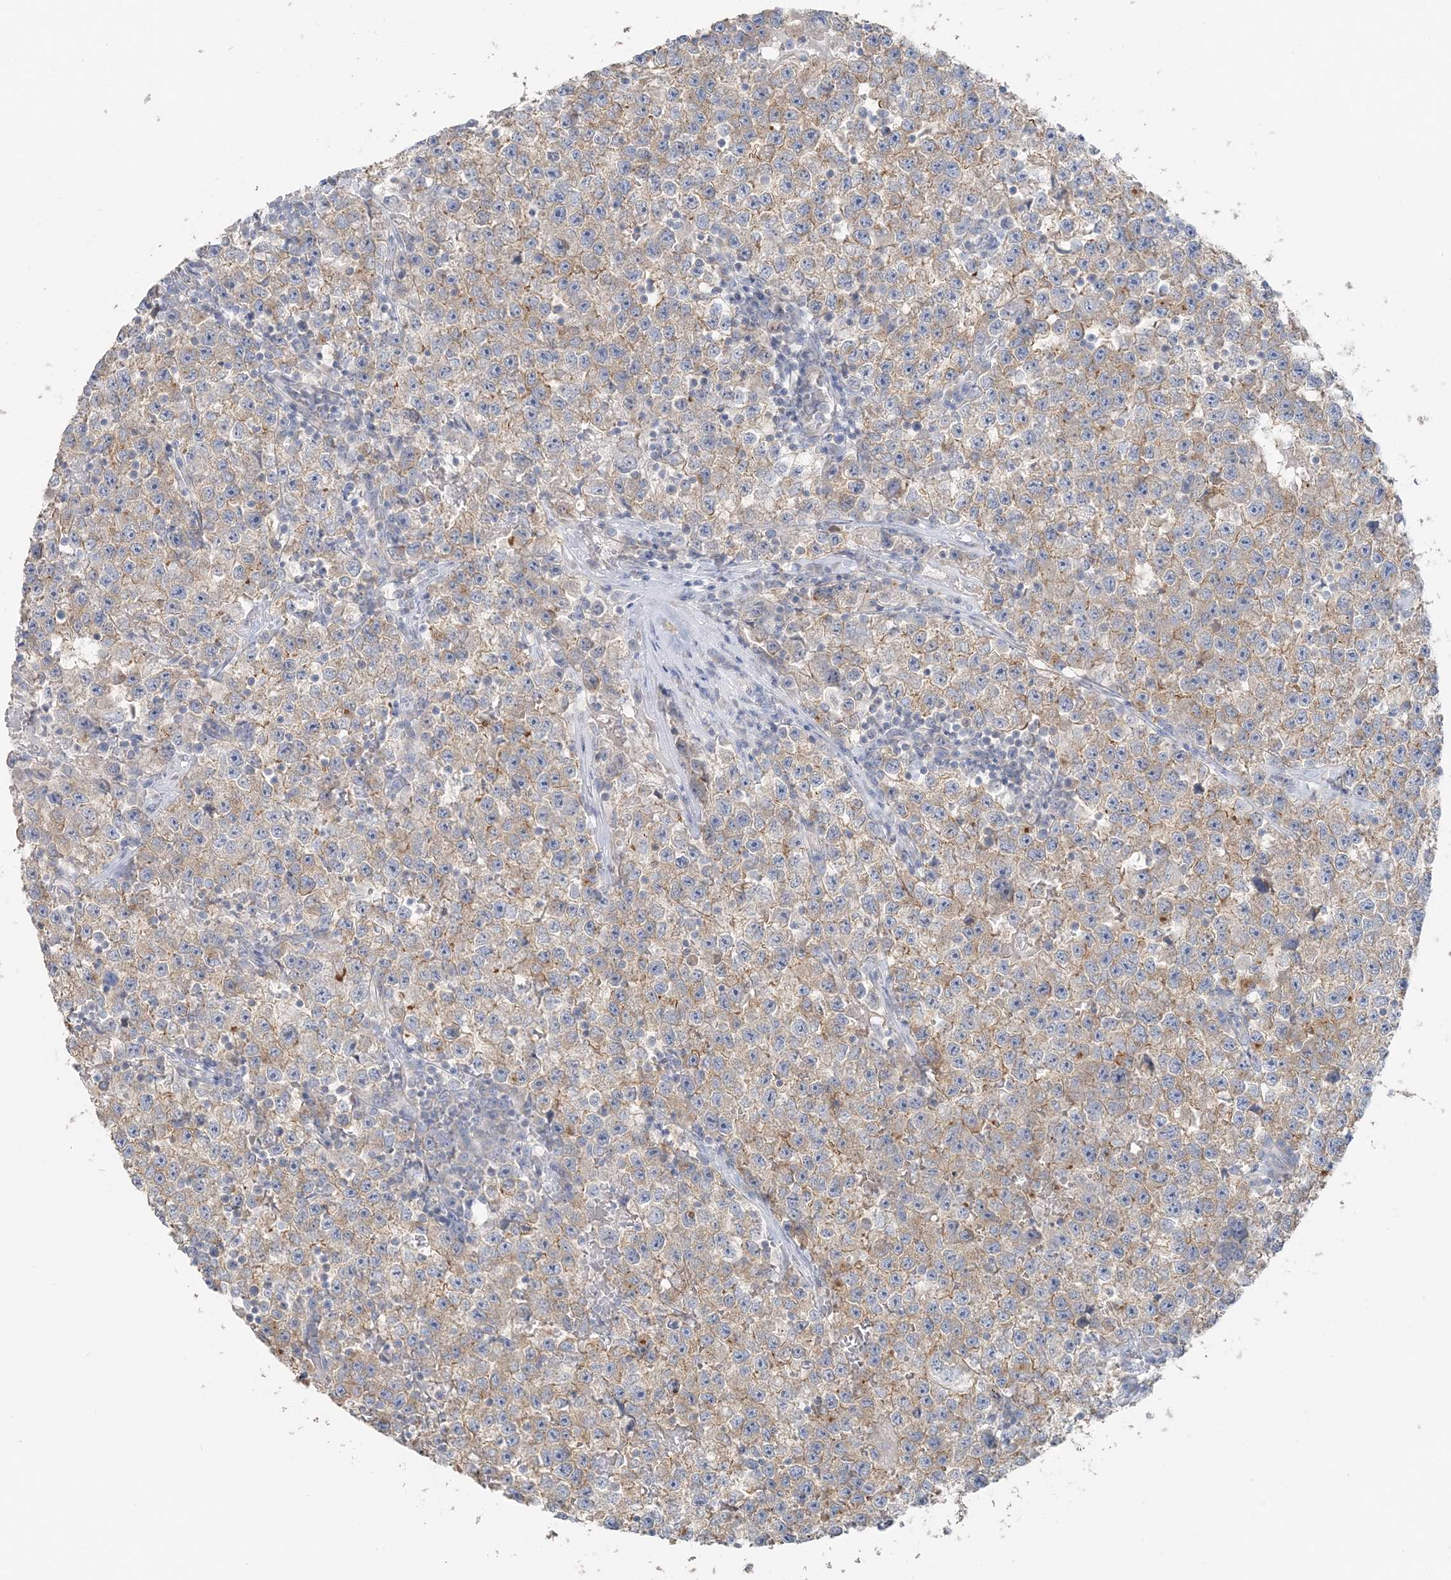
{"staining": {"intensity": "moderate", "quantity": "25%-75%", "location": "cytoplasmic/membranous"}, "tissue": "testis cancer", "cell_type": "Tumor cells", "image_type": "cancer", "snomed": [{"axis": "morphology", "description": "Seminoma, NOS"}, {"axis": "topography", "description": "Testis"}], "caption": "IHC histopathology image of neoplastic tissue: testis seminoma stained using IHC exhibits medium levels of moderate protein expression localized specifically in the cytoplasmic/membranous of tumor cells, appearing as a cytoplasmic/membranous brown color.", "gene": "TBC1D5", "patient": {"sex": "male", "age": 22}}